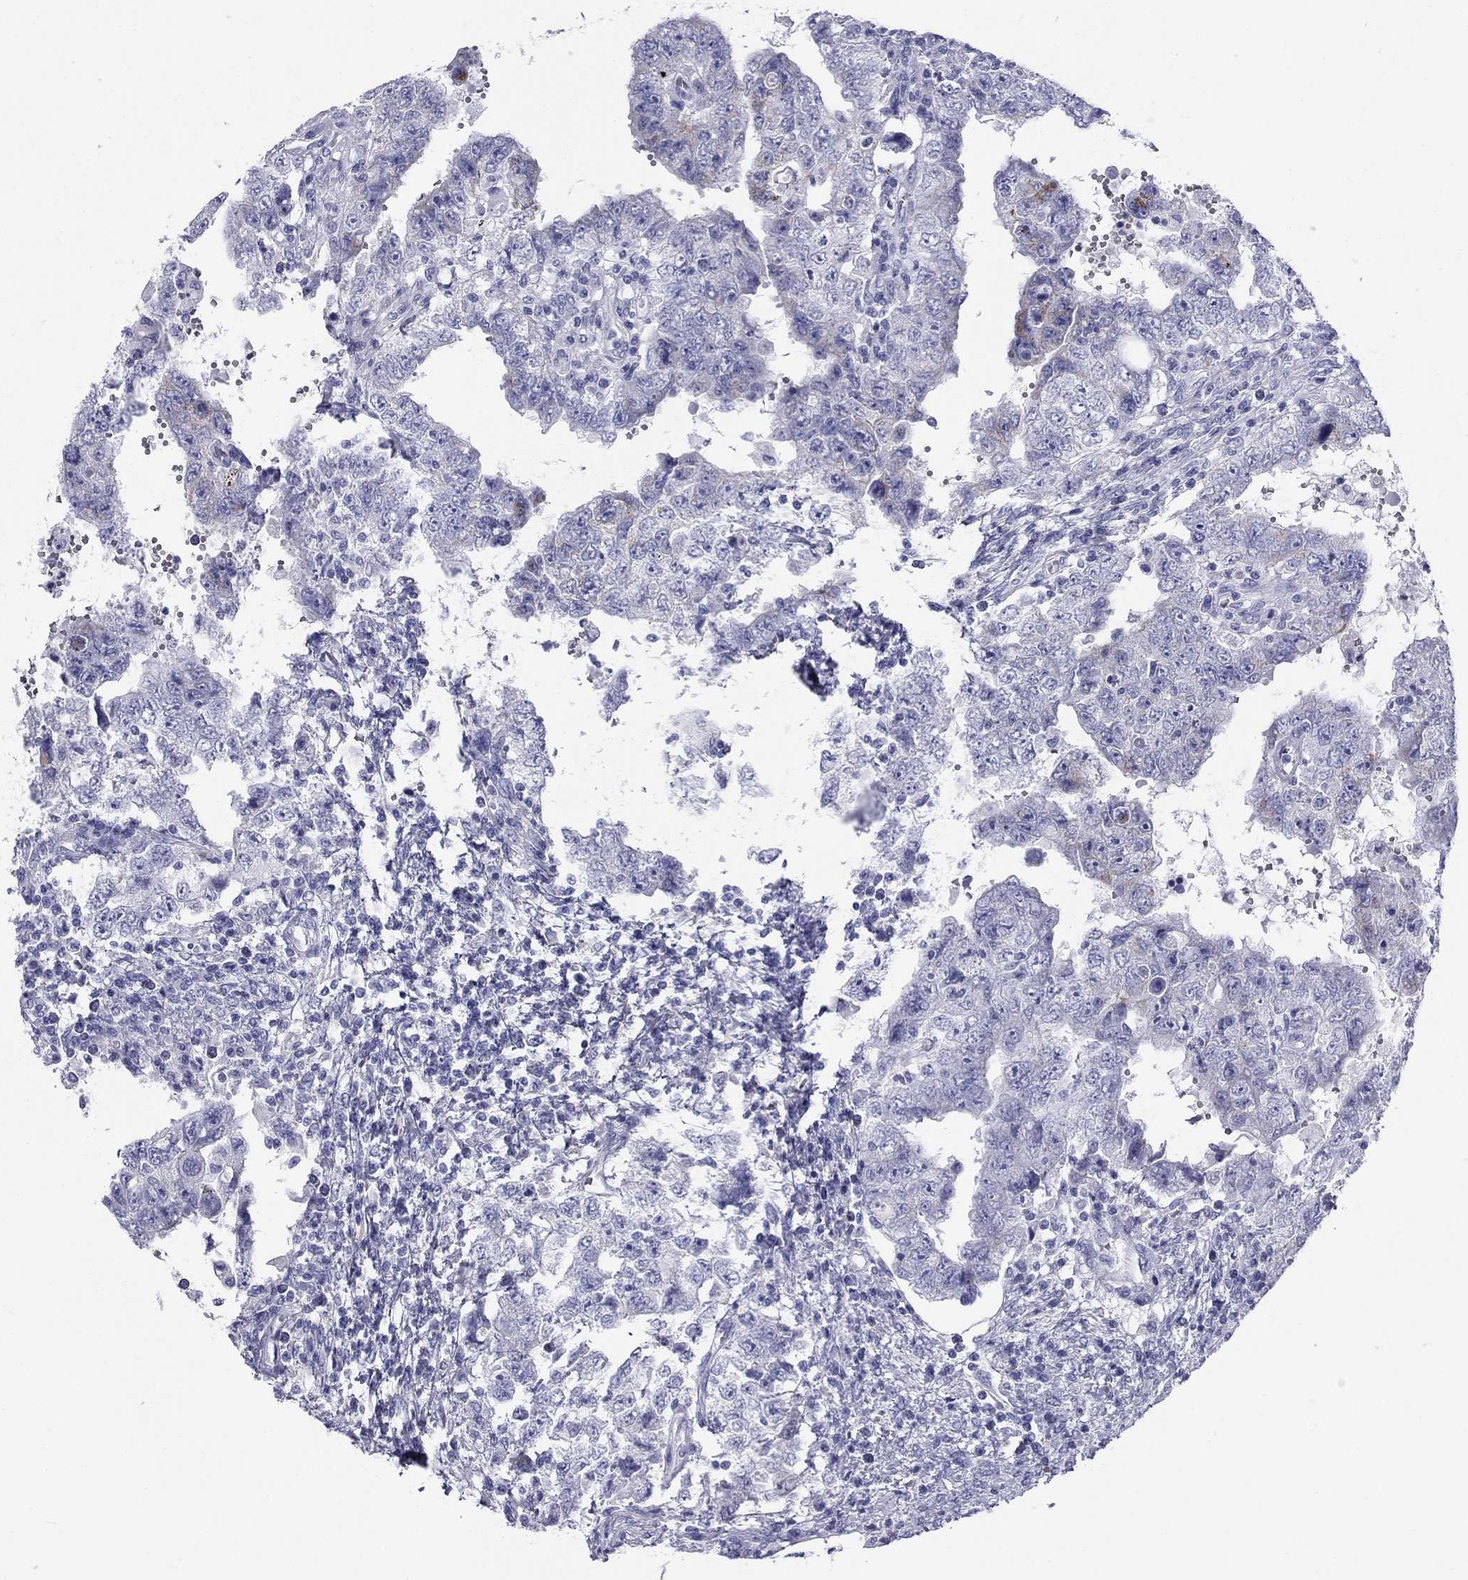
{"staining": {"intensity": "negative", "quantity": "none", "location": "none"}, "tissue": "testis cancer", "cell_type": "Tumor cells", "image_type": "cancer", "snomed": [{"axis": "morphology", "description": "Carcinoma, Embryonal, NOS"}, {"axis": "topography", "description": "Testis"}], "caption": "The micrograph reveals no staining of tumor cells in testis cancer (embryonal carcinoma).", "gene": "ZP2", "patient": {"sex": "male", "age": 26}}